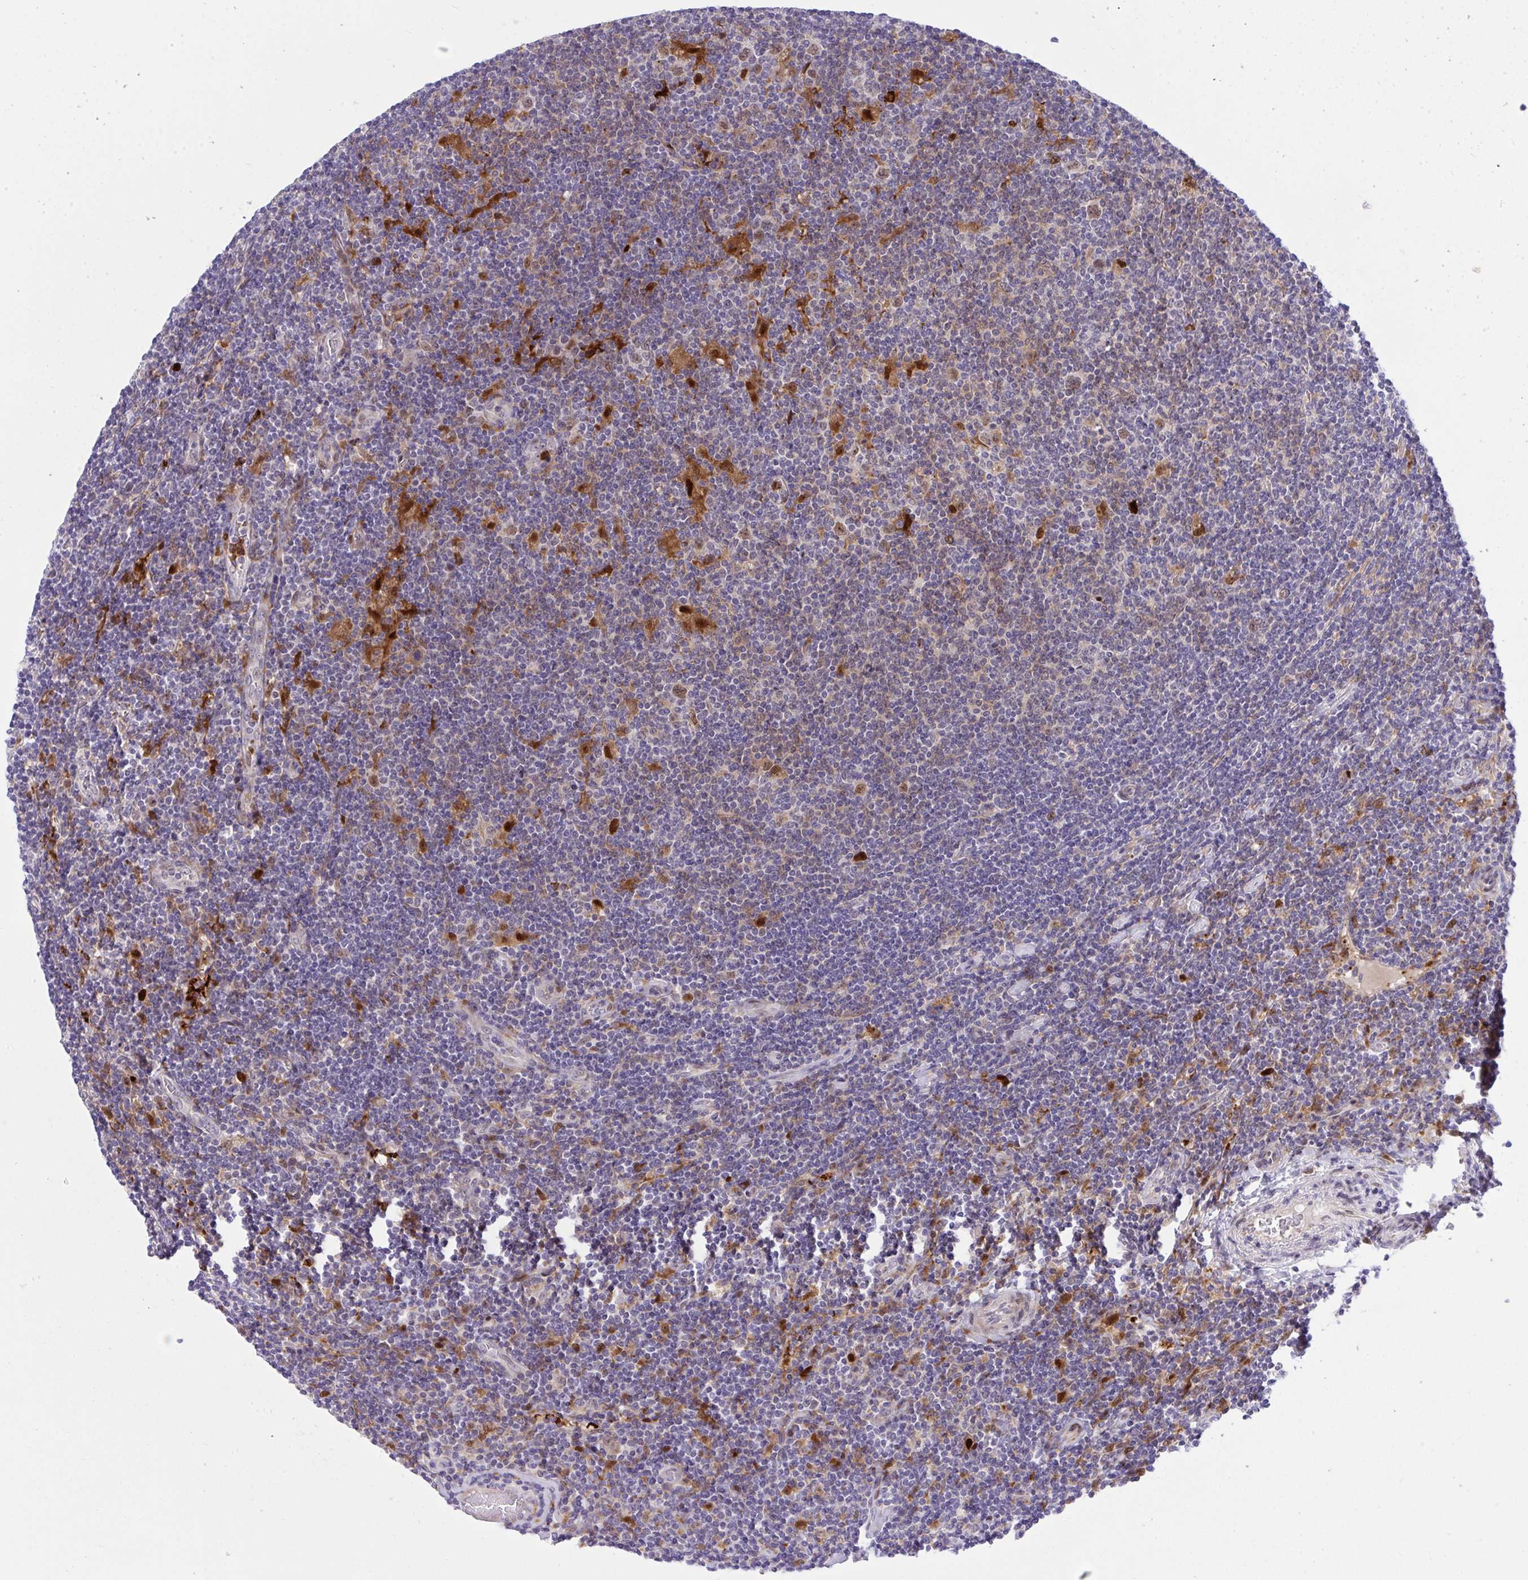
{"staining": {"intensity": "weak", "quantity": "25%-75%", "location": "cytoplasmic/membranous,nuclear"}, "tissue": "lymphoma", "cell_type": "Tumor cells", "image_type": "cancer", "snomed": [{"axis": "morphology", "description": "Hodgkin's disease, NOS"}, {"axis": "topography", "description": "Lymph node"}], "caption": "Immunohistochemistry (IHC) histopathology image of lymphoma stained for a protein (brown), which reveals low levels of weak cytoplasmic/membranous and nuclear staining in approximately 25%-75% of tumor cells.", "gene": "ZNF554", "patient": {"sex": "male", "age": 40}}